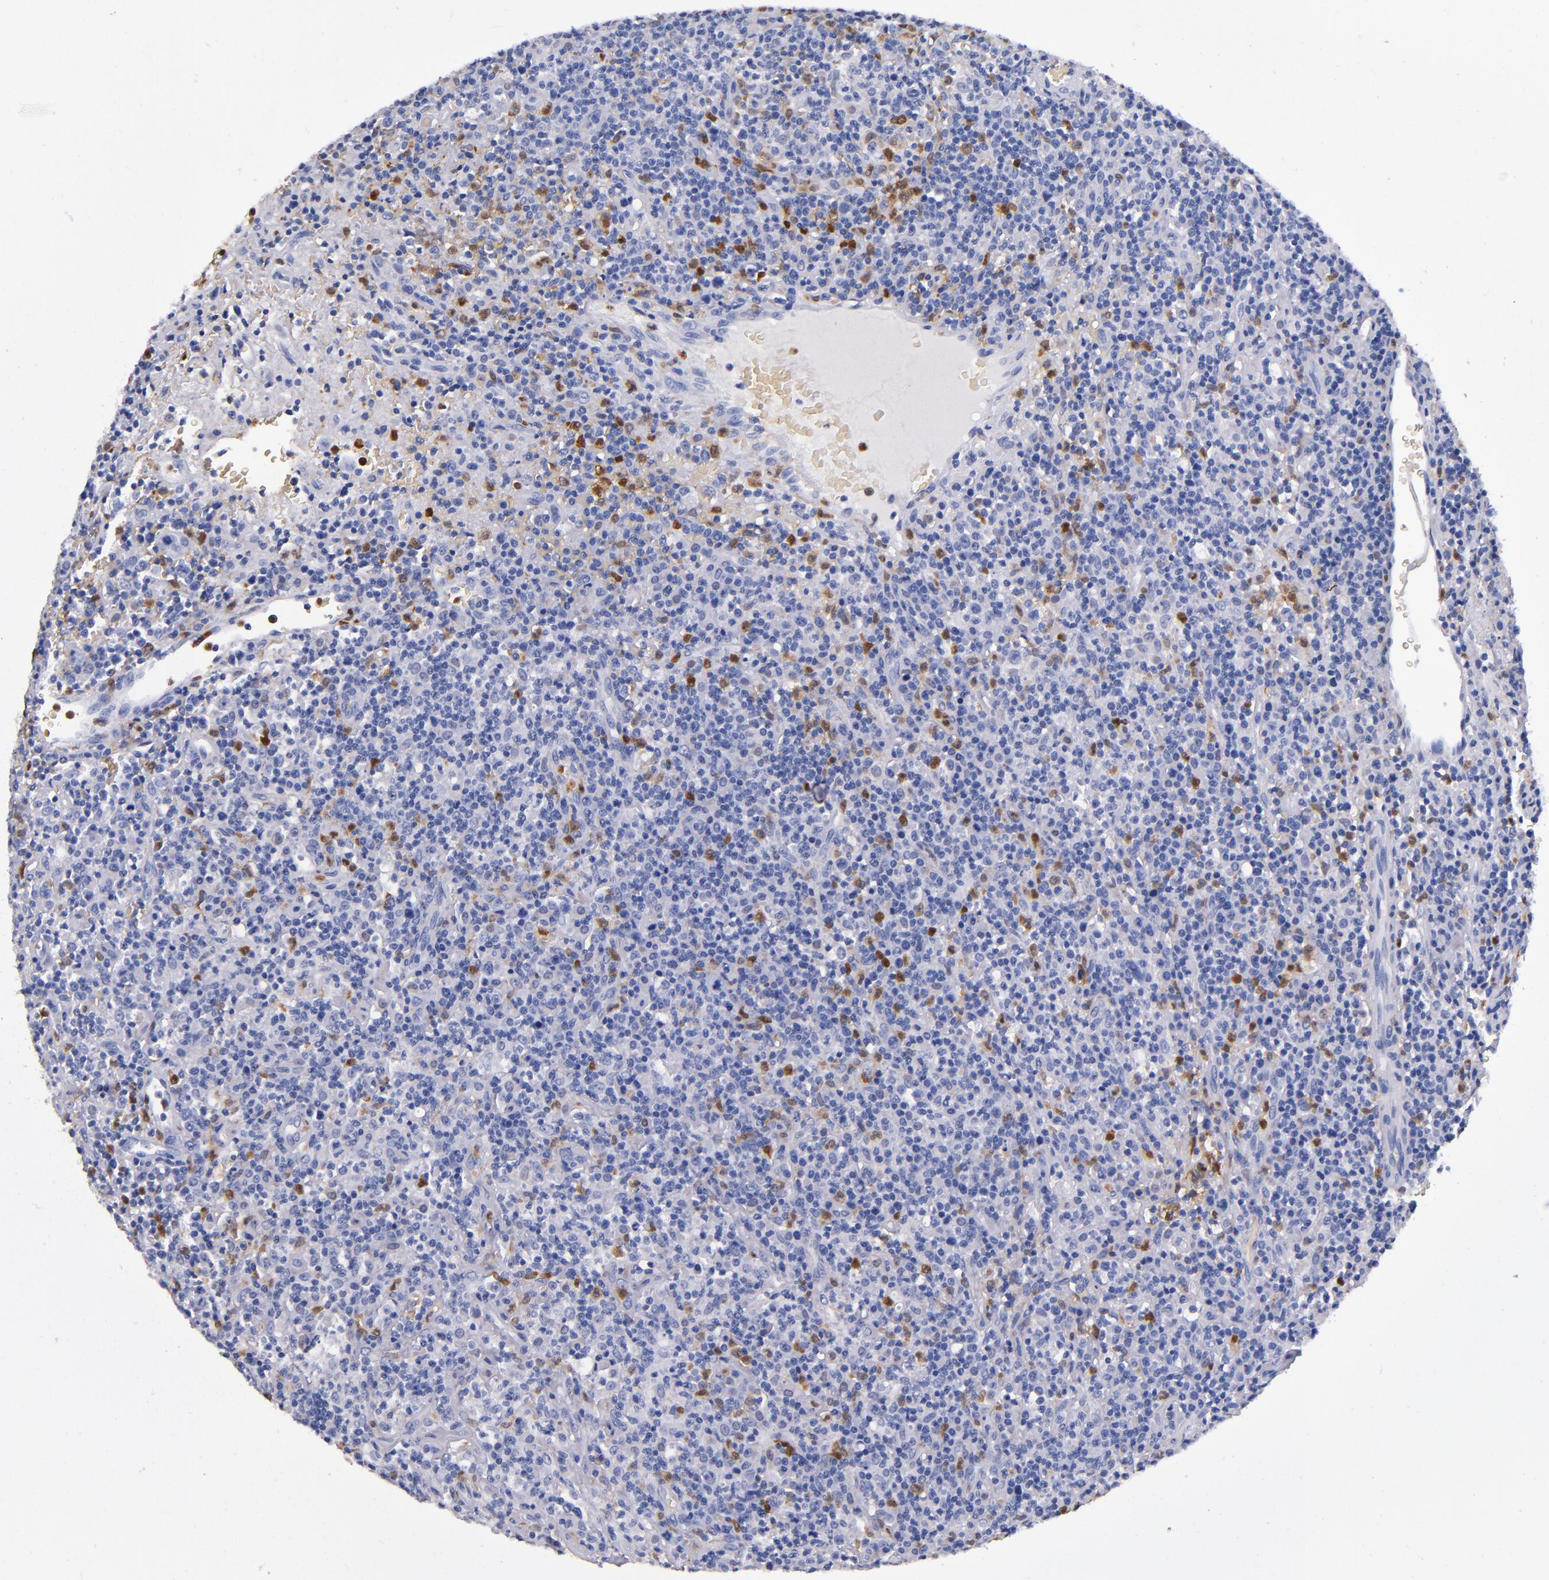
{"staining": {"intensity": "strong", "quantity": "<25%", "location": "cytoplasmic/membranous,nuclear"}, "tissue": "lymphoma", "cell_type": "Tumor cells", "image_type": "cancer", "snomed": [{"axis": "morphology", "description": "Hodgkin's disease, NOS"}, {"axis": "topography", "description": "Lymph node"}], "caption": "A photomicrograph showing strong cytoplasmic/membranous and nuclear positivity in approximately <25% of tumor cells in lymphoma, as visualized by brown immunohistochemical staining.", "gene": "S100A8", "patient": {"sex": "male", "age": 65}}